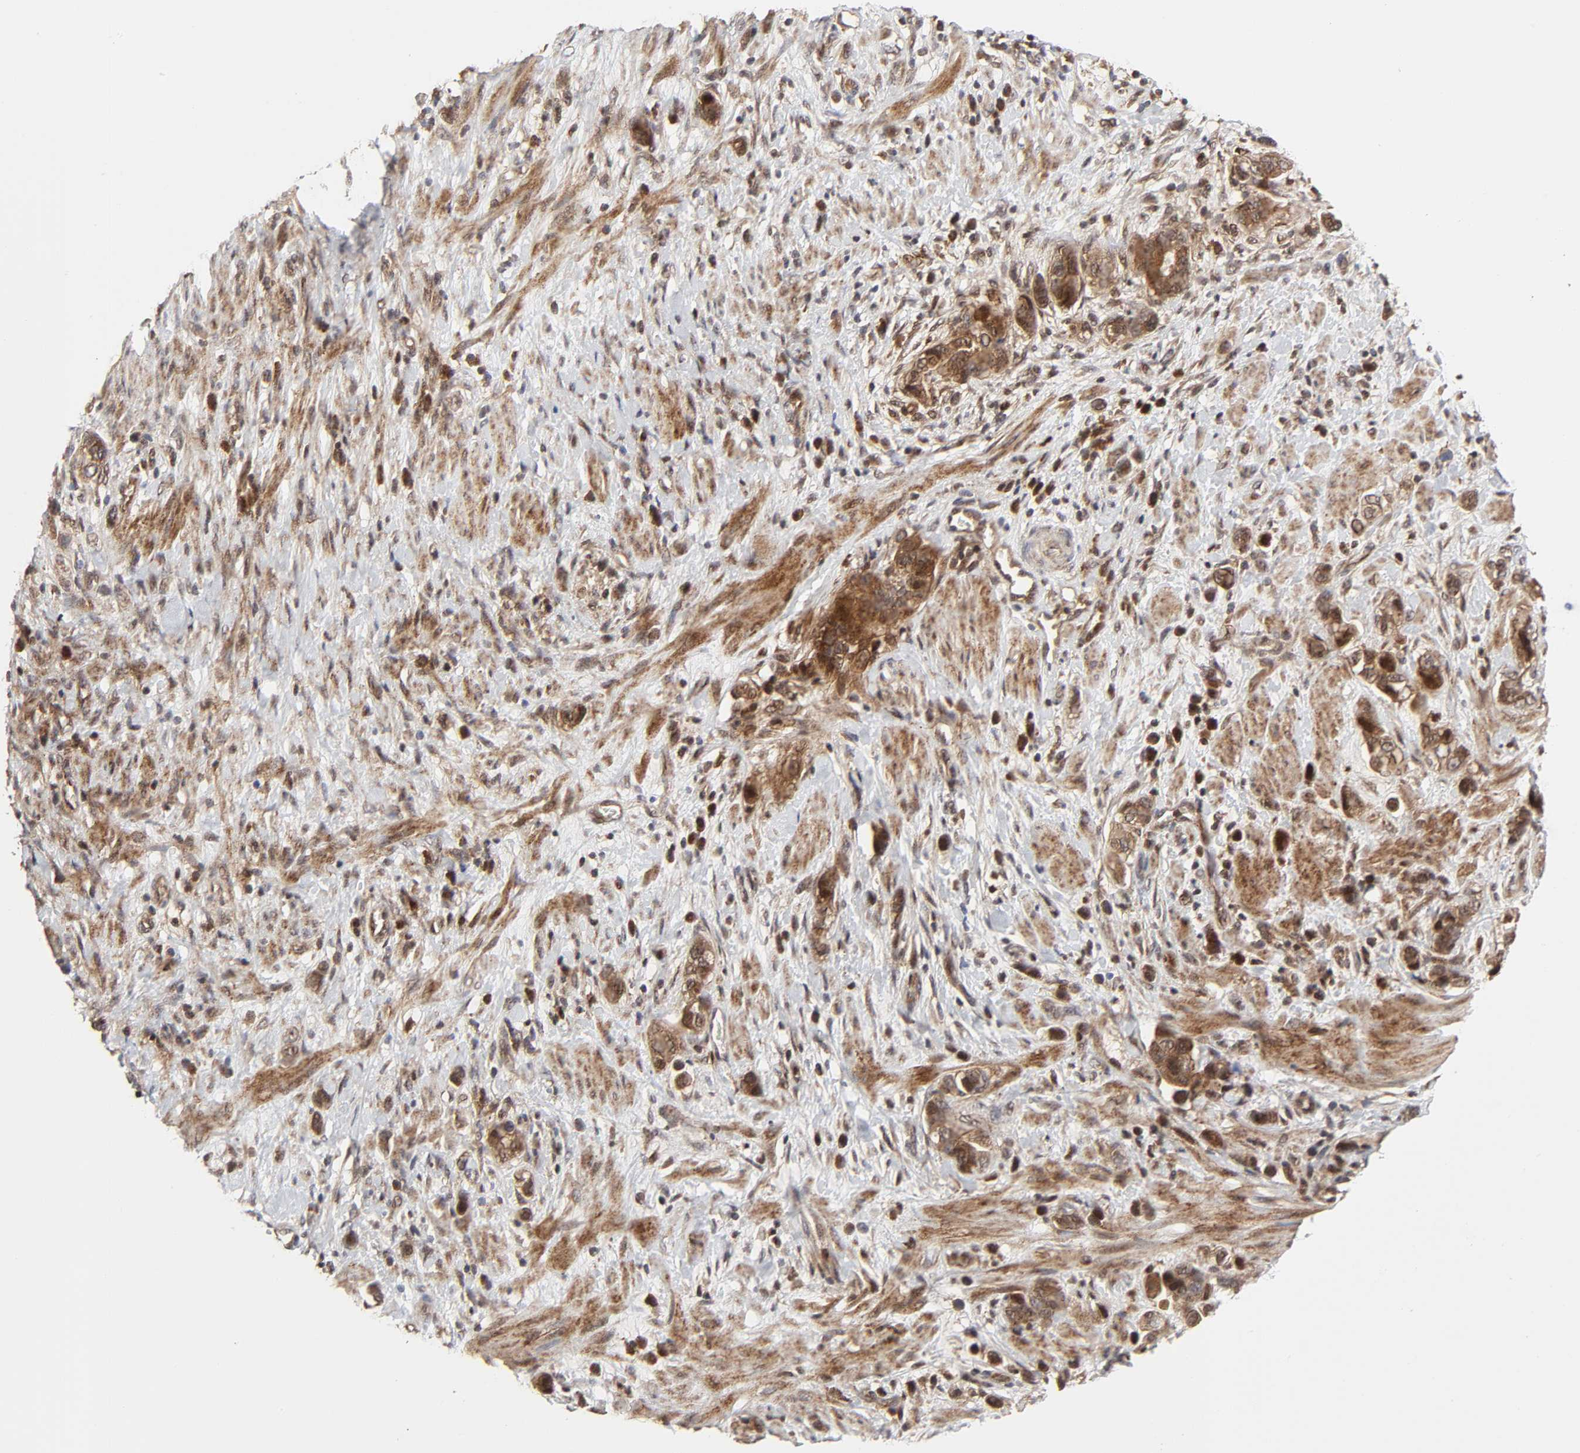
{"staining": {"intensity": "moderate", "quantity": ">75%", "location": "cytoplasmic/membranous,nuclear"}, "tissue": "stomach cancer", "cell_type": "Tumor cells", "image_type": "cancer", "snomed": [{"axis": "morphology", "description": "Adenocarcinoma, NOS"}, {"axis": "topography", "description": "Stomach, lower"}], "caption": "A medium amount of moderate cytoplasmic/membranous and nuclear expression is appreciated in approximately >75% of tumor cells in stomach cancer tissue.", "gene": "CASP9", "patient": {"sex": "female", "age": 93}}